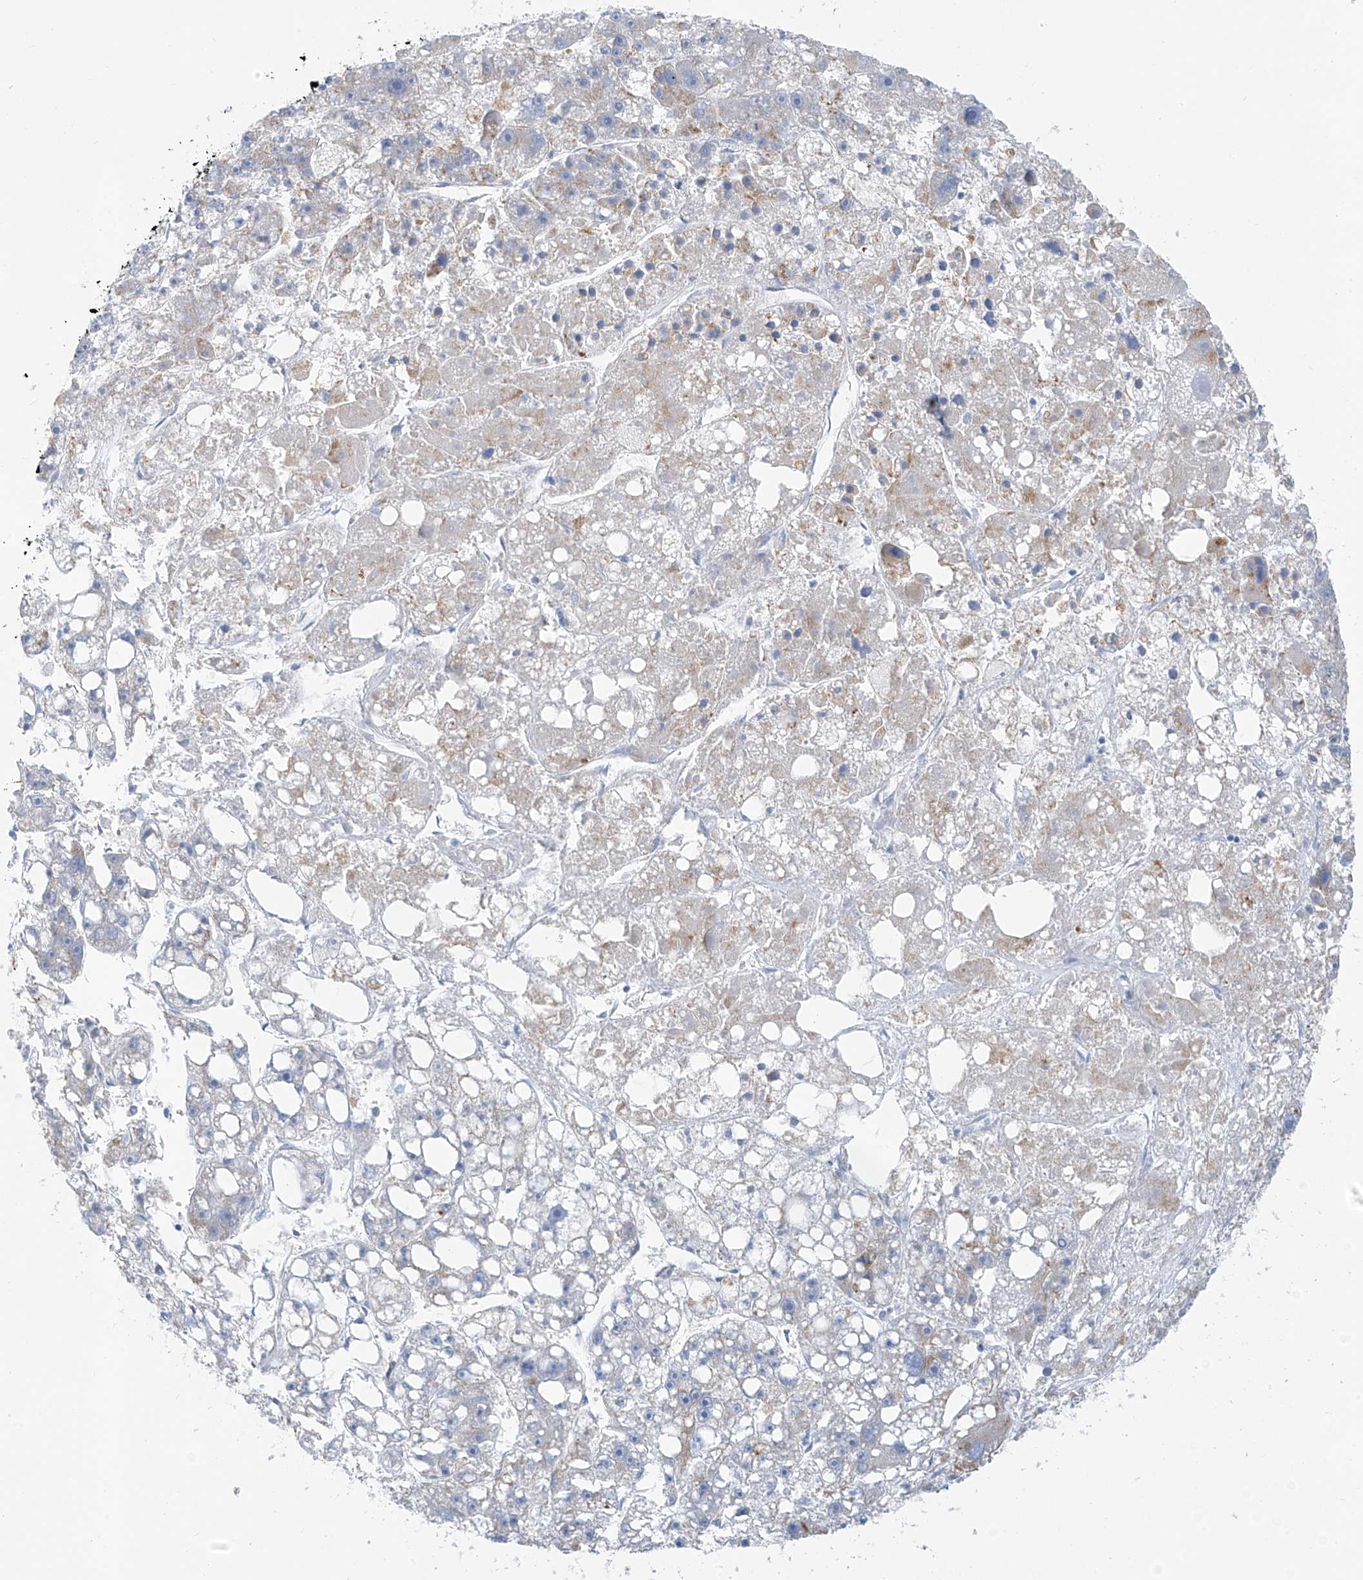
{"staining": {"intensity": "negative", "quantity": "none", "location": "none"}, "tissue": "liver cancer", "cell_type": "Tumor cells", "image_type": "cancer", "snomed": [{"axis": "morphology", "description": "Carcinoma, Hepatocellular, NOS"}, {"axis": "topography", "description": "Liver"}], "caption": "The micrograph shows no staining of tumor cells in hepatocellular carcinoma (liver). (Immunohistochemistry (ihc), brightfield microscopy, high magnification).", "gene": "GLMP", "patient": {"sex": "female", "age": 61}}